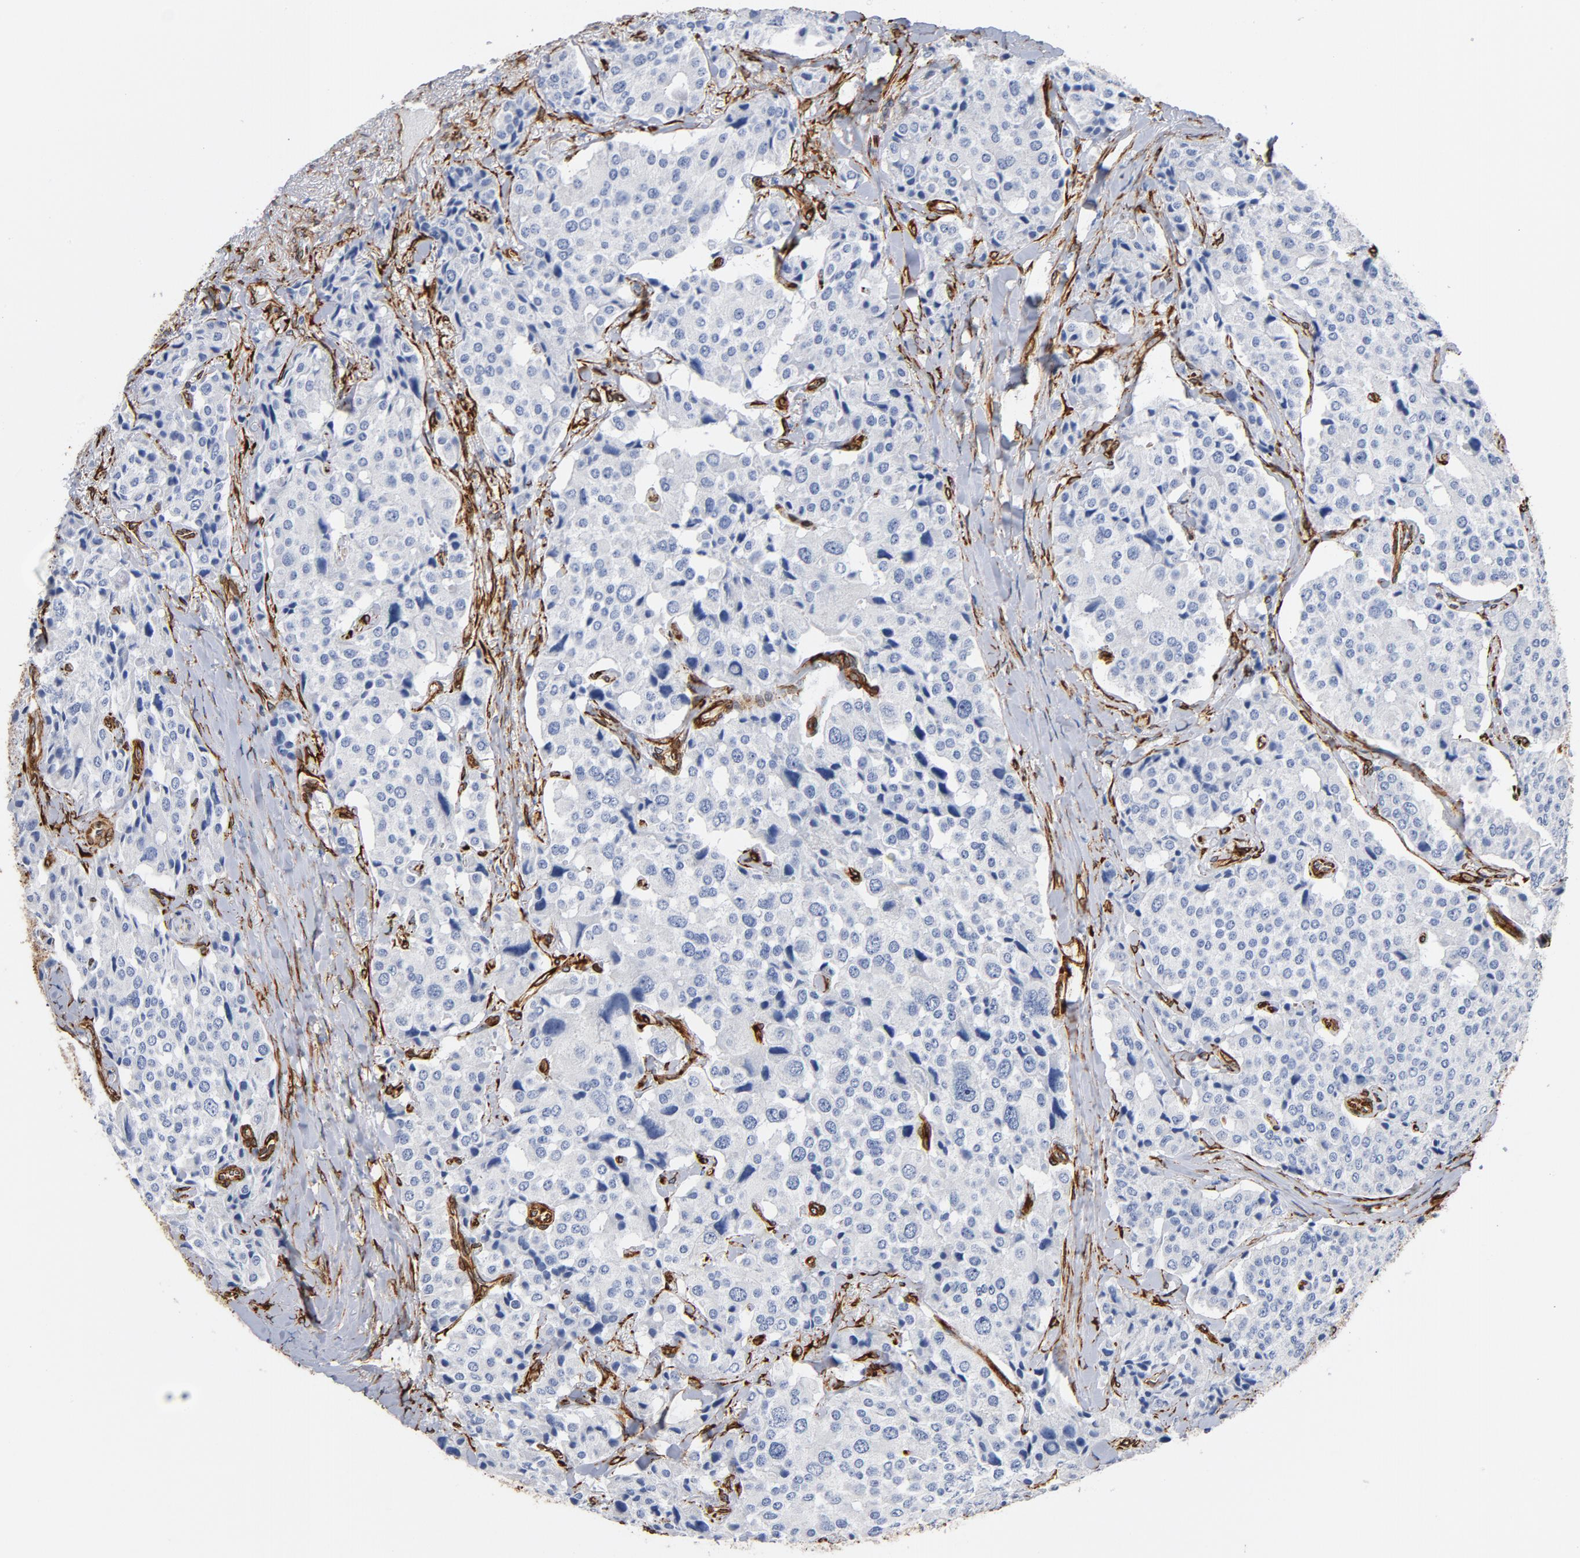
{"staining": {"intensity": "negative", "quantity": "none", "location": "none"}, "tissue": "carcinoid", "cell_type": "Tumor cells", "image_type": "cancer", "snomed": [{"axis": "morphology", "description": "Carcinoid, malignant, NOS"}, {"axis": "topography", "description": "Colon"}], "caption": "Photomicrograph shows no protein positivity in tumor cells of malignant carcinoid tissue.", "gene": "SERPINH1", "patient": {"sex": "female", "age": 61}}